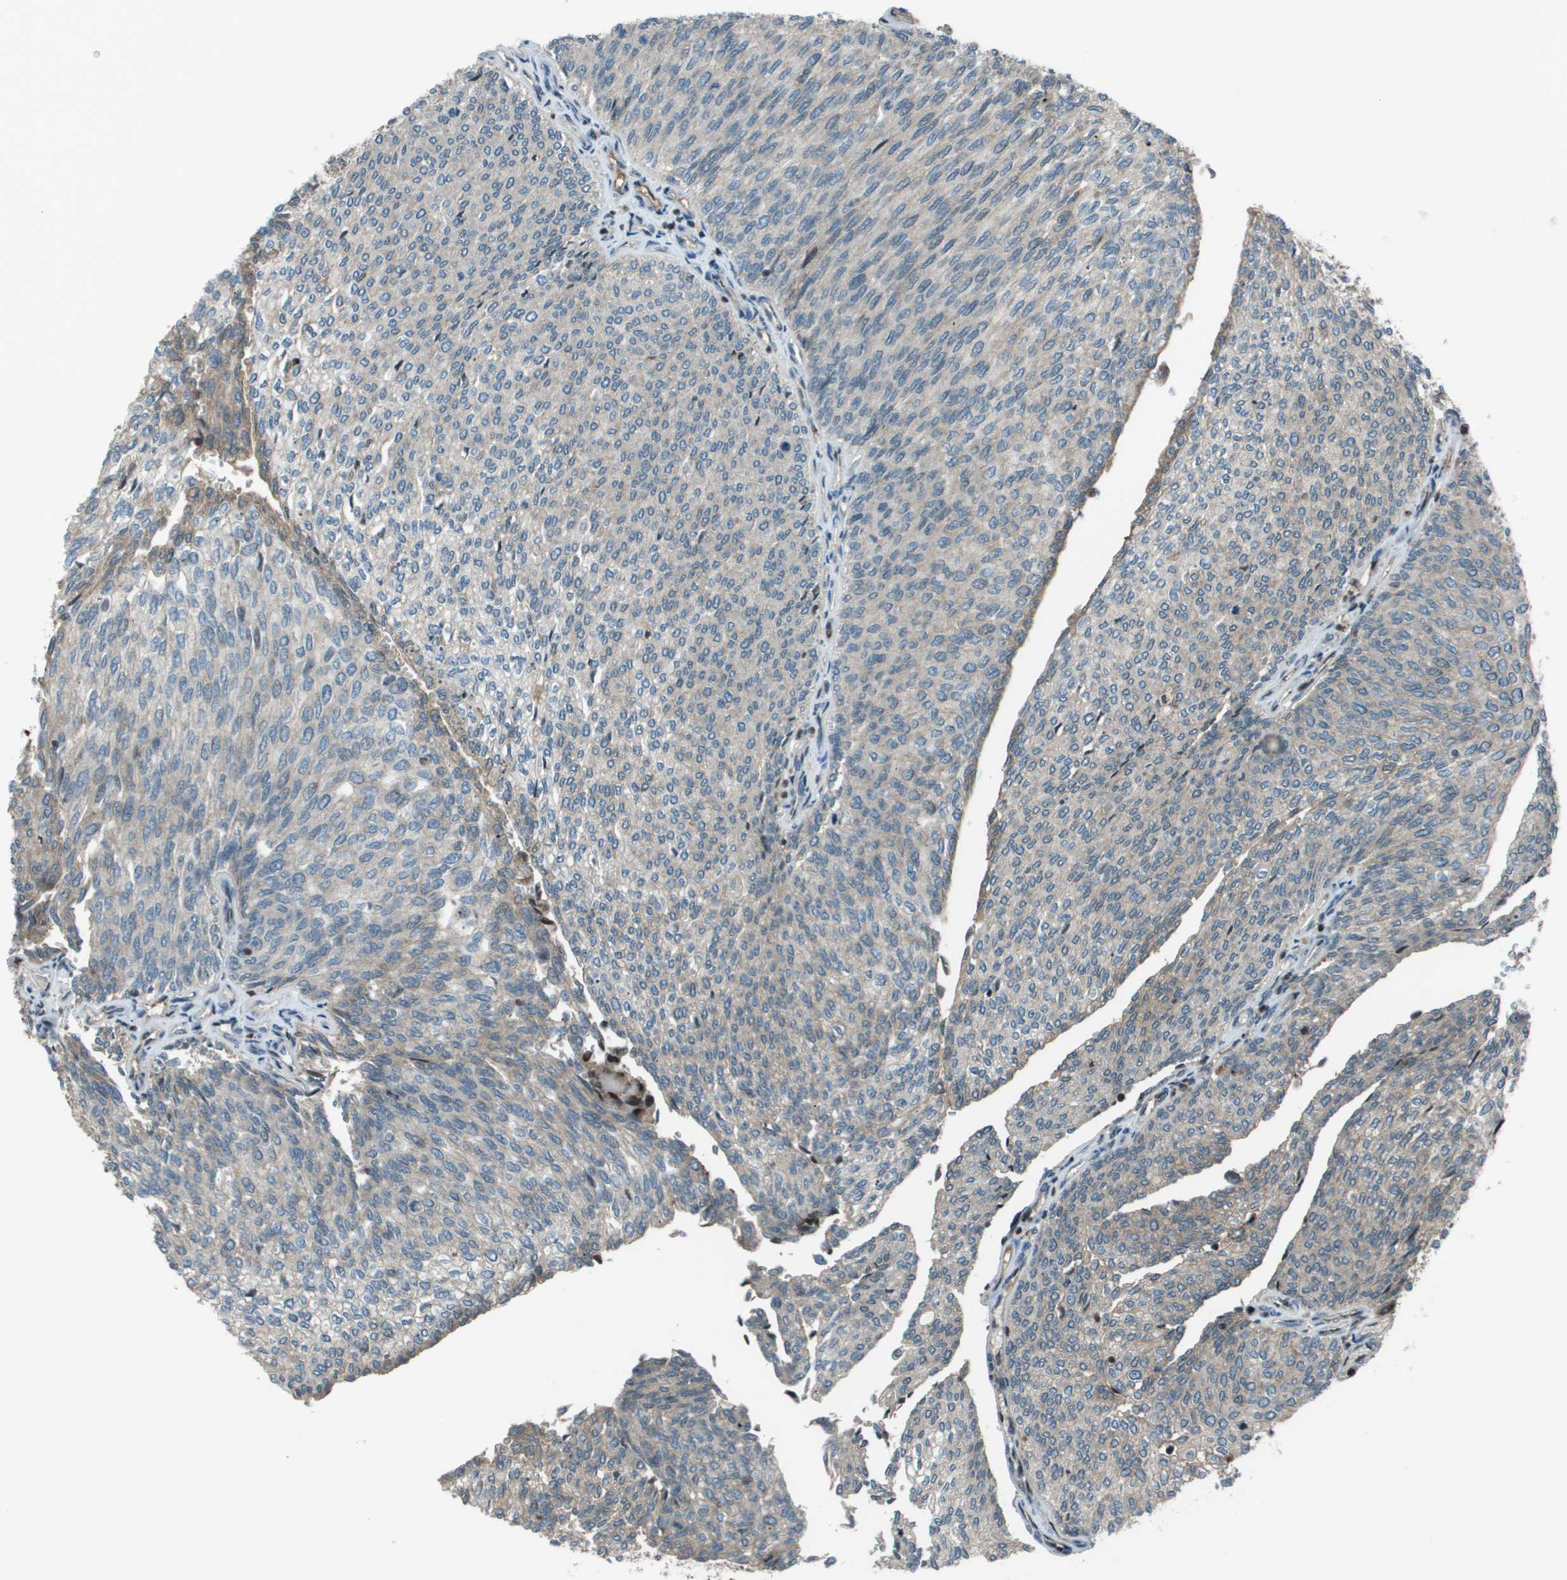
{"staining": {"intensity": "weak", "quantity": "<25%", "location": "cytoplasmic/membranous"}, "tissue": "urothelial cancer", "cell_type": "Tumor cells", "image_type": "cancer", "snomed": [{"axis": "morphology", "description": "Urothelial carcinoma, Low grade"}, {"axis": "topography", "description": "Urinary bladder"}], "caption": "Human urothelial carcinoma (low-grade) stained for a protein using IHC shows no expression in tumor cells.", "gene": "CXCL12", "patient": {"sex": "female", "age": 79}}